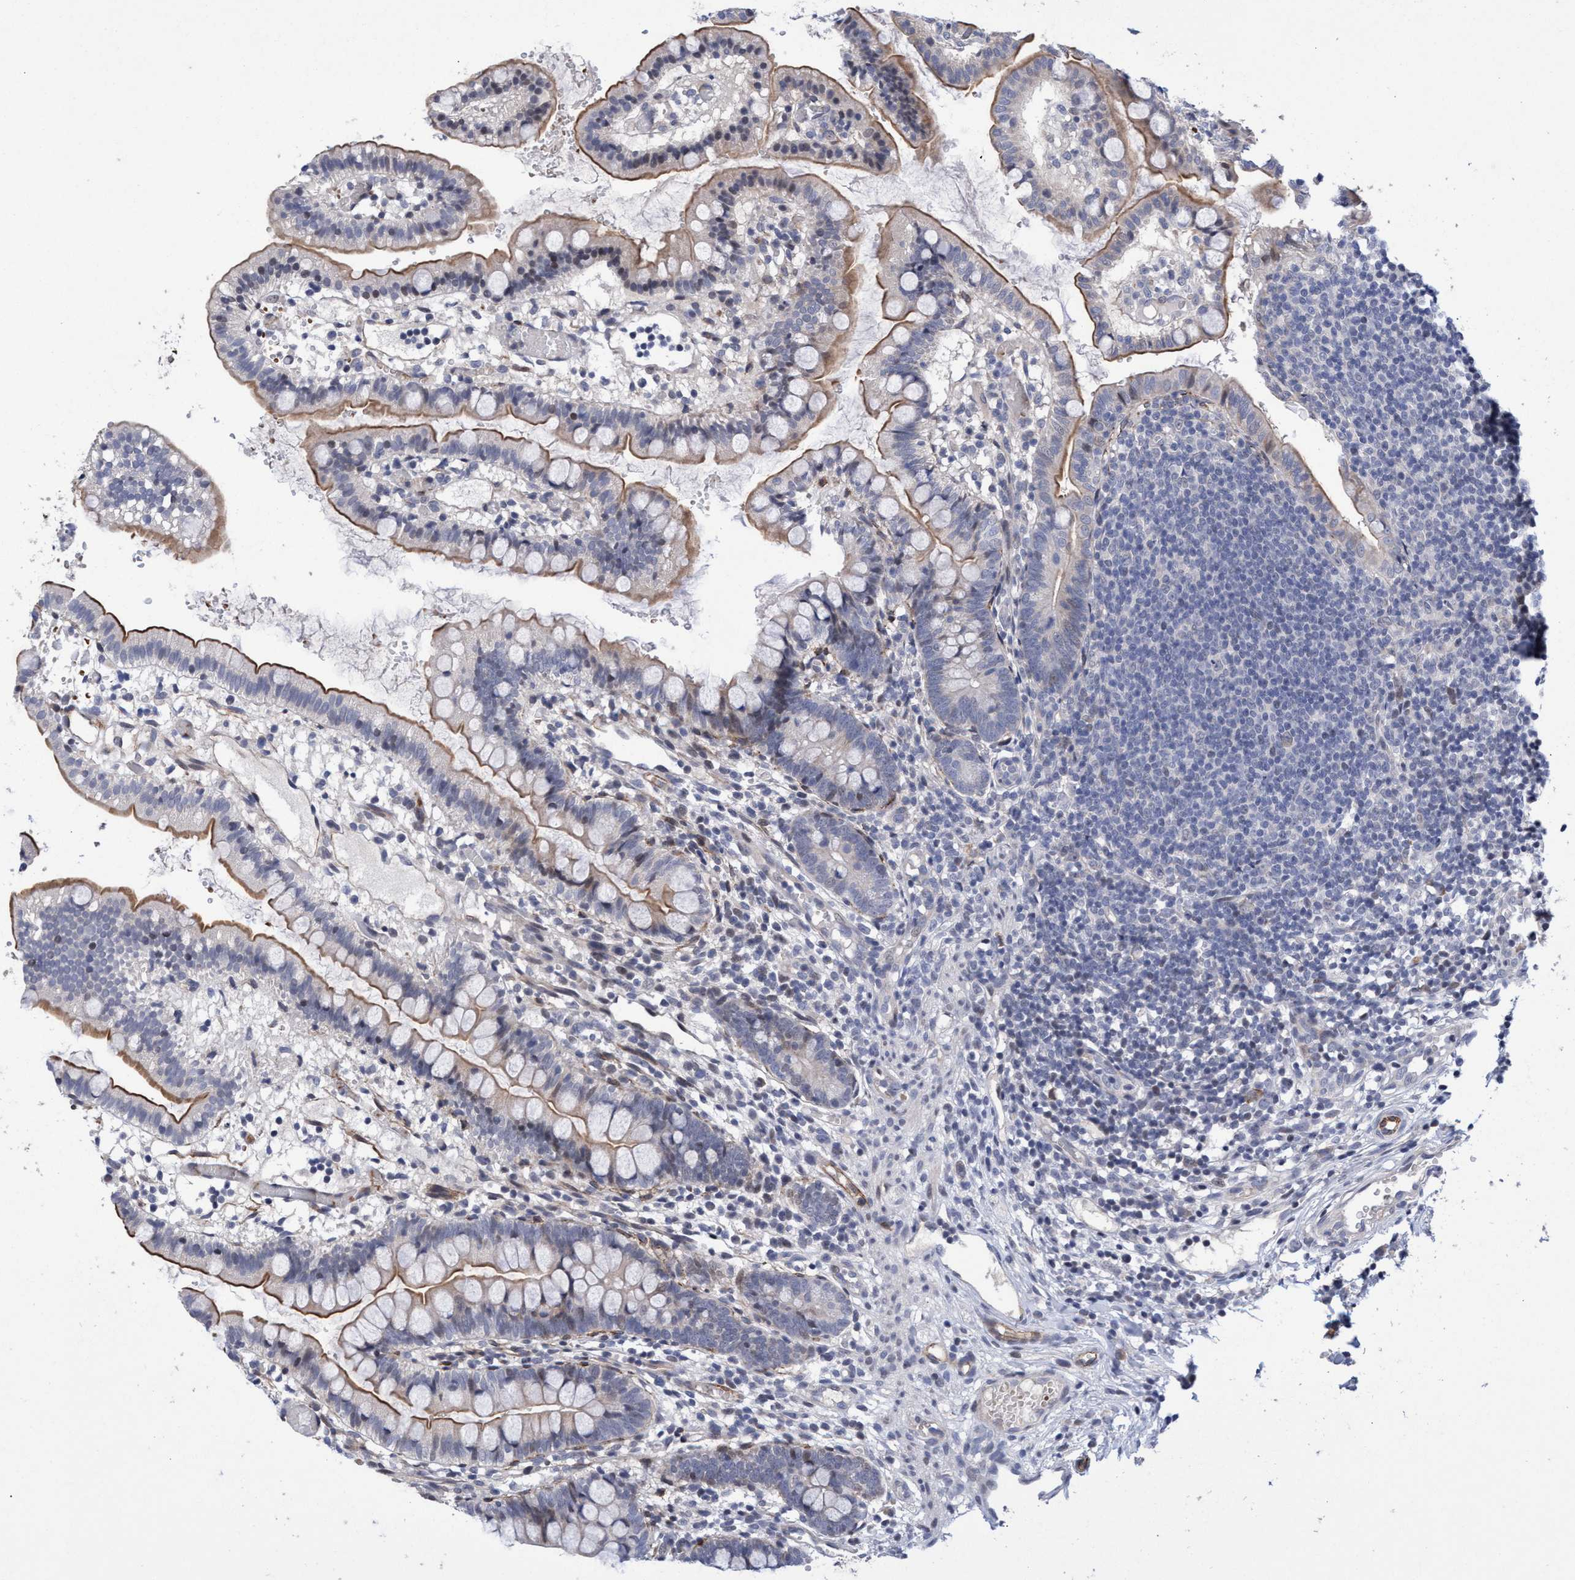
{"staining": {"intensity": "moderate", "quantity": ">75%", "location": "cytoplasmic/membranous"}, "tissue": "small intestine", "cell_type": "Glandular cells", "image_type": "normal", "snomed": [{"axis": "morphology", "description": "Normal tissue, NOS"}, {"axis": "morphology", "description": "Developmental malformation"}, {"axis": "topography", "description": "Small intestine"}], "caption": "IHC image of unremarkable small intestine stained for a protein (brown), which displays medium levels of moderate cytoplasmic/membranous positivity in approximately >75% of glandular cells.", "gene": "ZNF750", "patient": {"sex": "male"}}